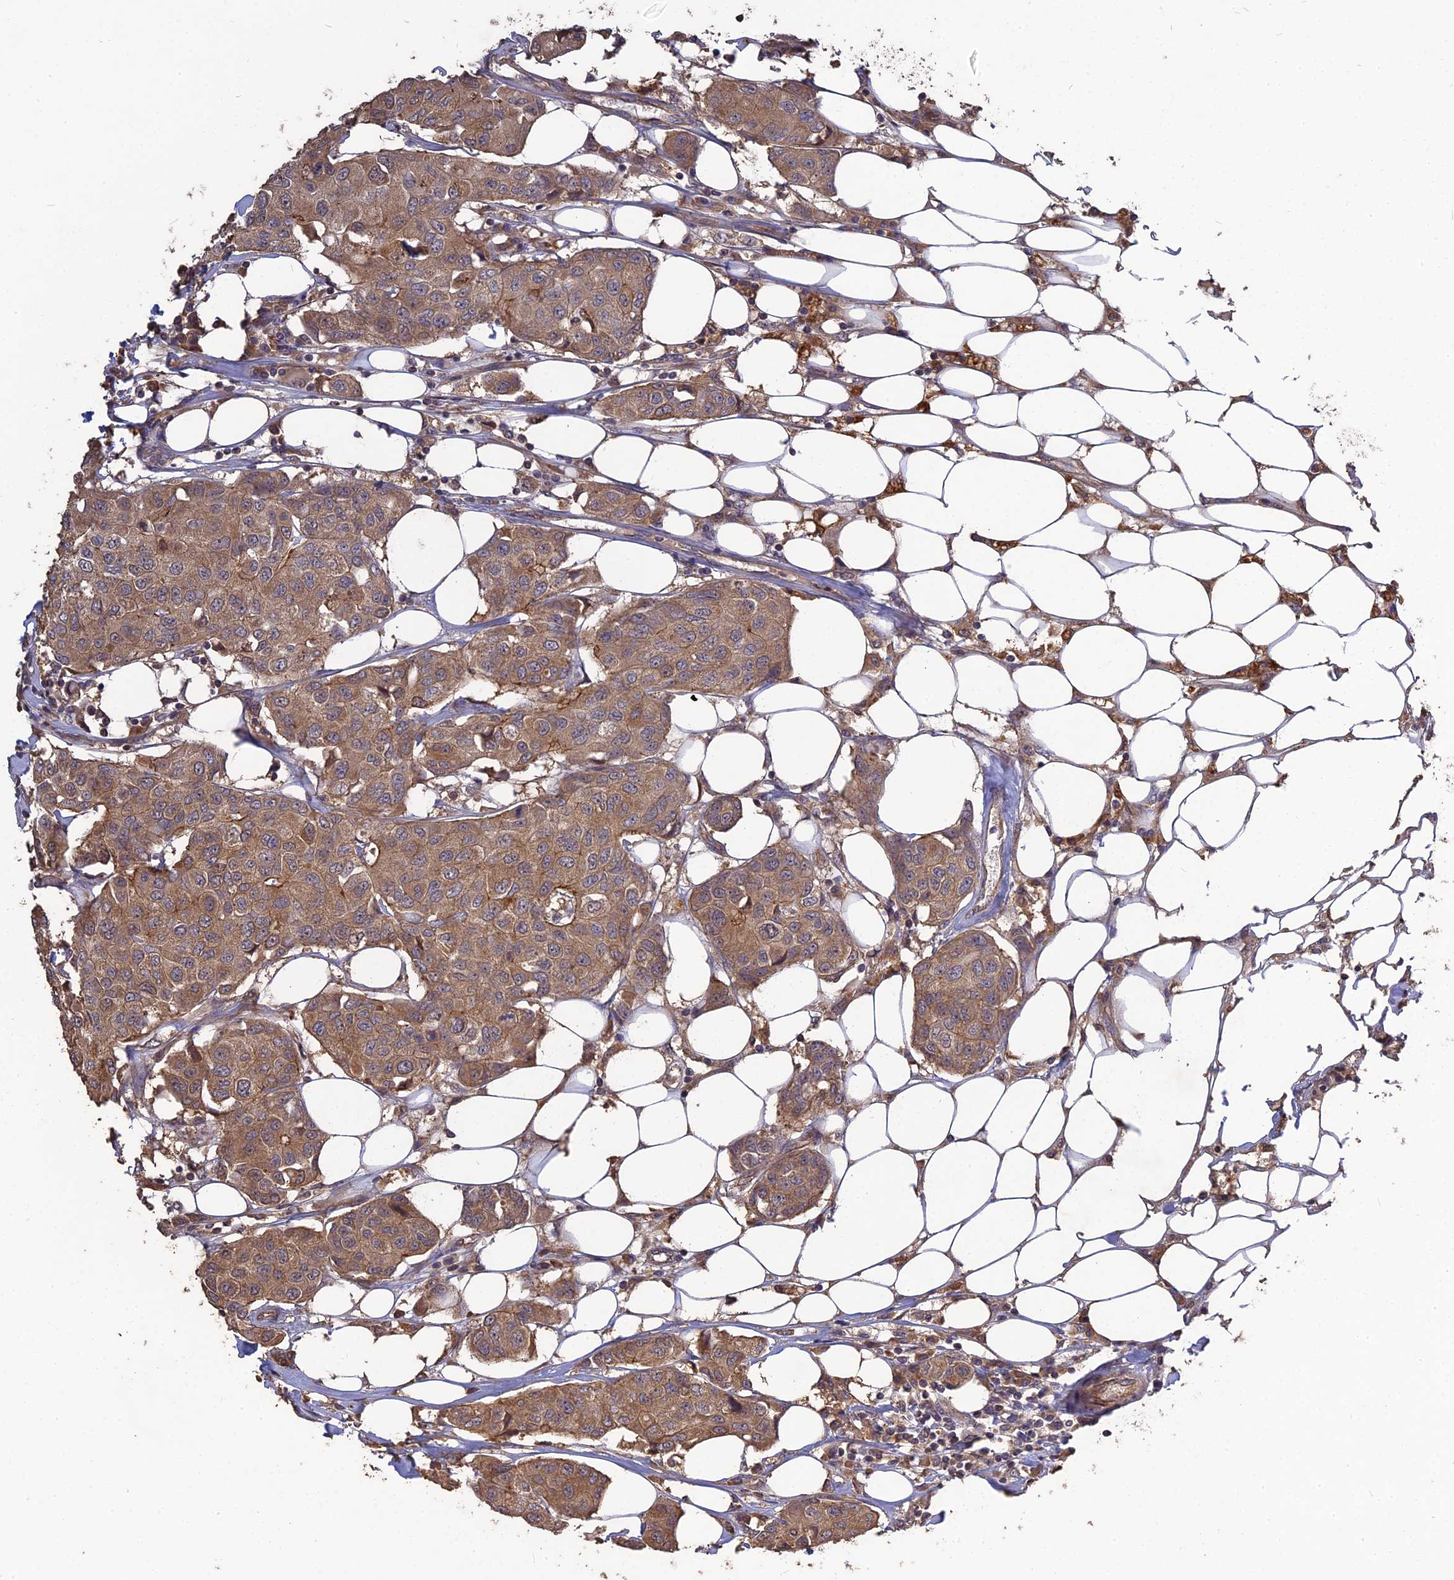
{"staining": {"intensity": "moderate", "quantity": ">75%", "location": "cytoplasmic/membranous"}, "tissue": "breast cancer", "cell_type": "Tumor cells", "image_type": "cancer", "snomed": [{"axis": "morphology", "description": "Duct carcinoma"}, {"axis": "topography", "description": "Breast"}], "caption": "Human breast cancer stained with a protein marker reveals moderate staining in tumor cells.", "gene": "ARHGAP40", "patient": {"sex": "female", "age": 80}}